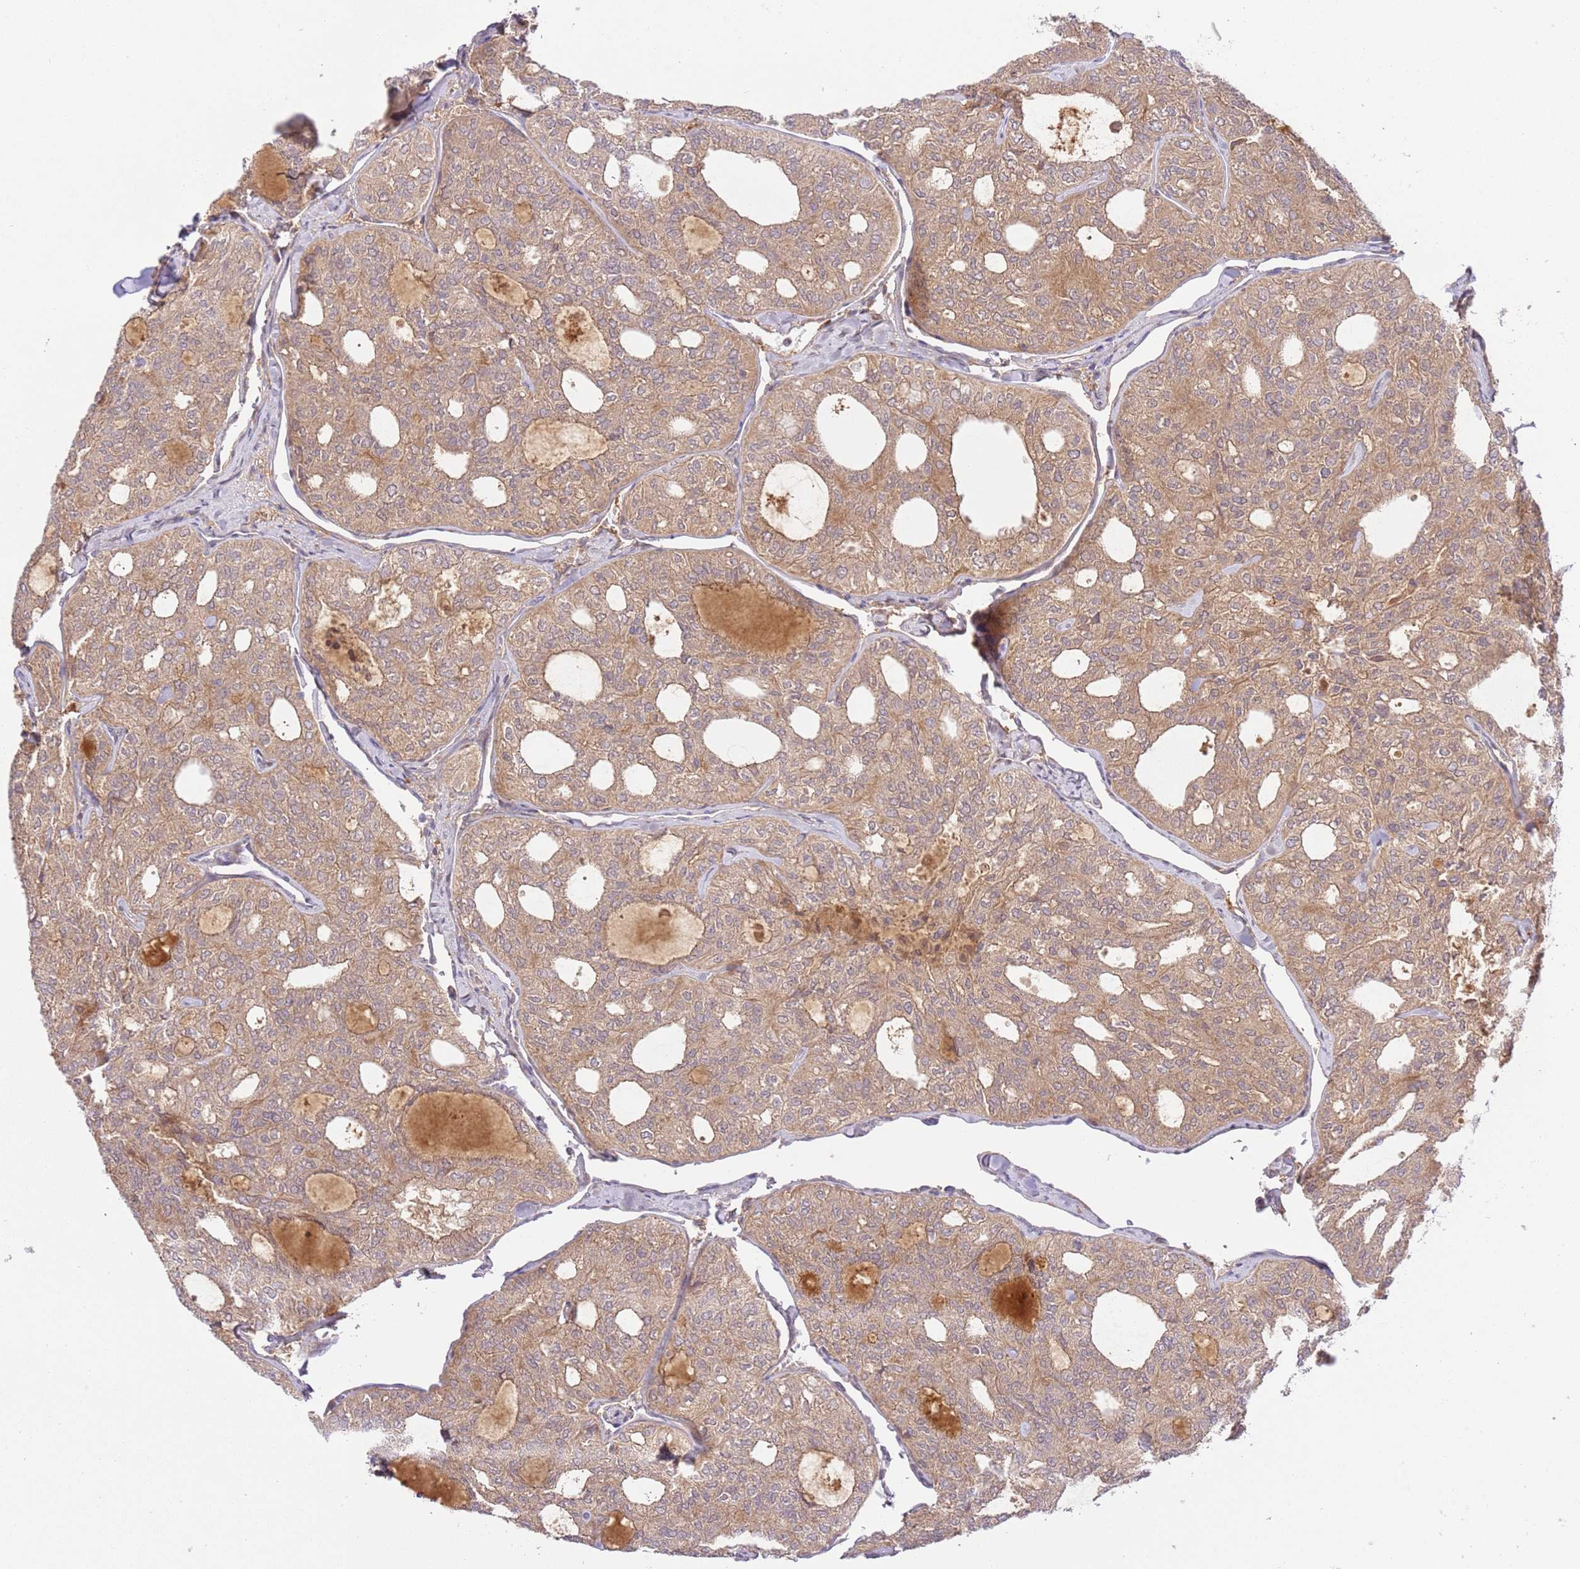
{"staining": {"intensity": "moderate", "quantity": ">75%", "location": "cytoplasmic/membranous"}, "tissue": "thyroid cancer", "cell_type": "Tumor cells", "image_type": "cancer", "snomed": [{"axis": "morphology", "description": "Follicular adenoma carcinoma, NOS"}, {"axis": "topography", "description": "Thyroid gland"}], "caption": "Follicular adenoma carcinoma (thyroid) stained with DAB (3,3'-diaminobenzidine) IHC demonstrates medium levels of moderate cytoplasmic/membranous expression in about >75% of tumor cells. The staining is performed using DAB (3,3'-diaminobenzidine) brown chromogen to label protein expression. The nuclei are counter-stained blue using hematoxylin.", "gene": "C8G", "patient": {"sex": "male", "age": 75}}